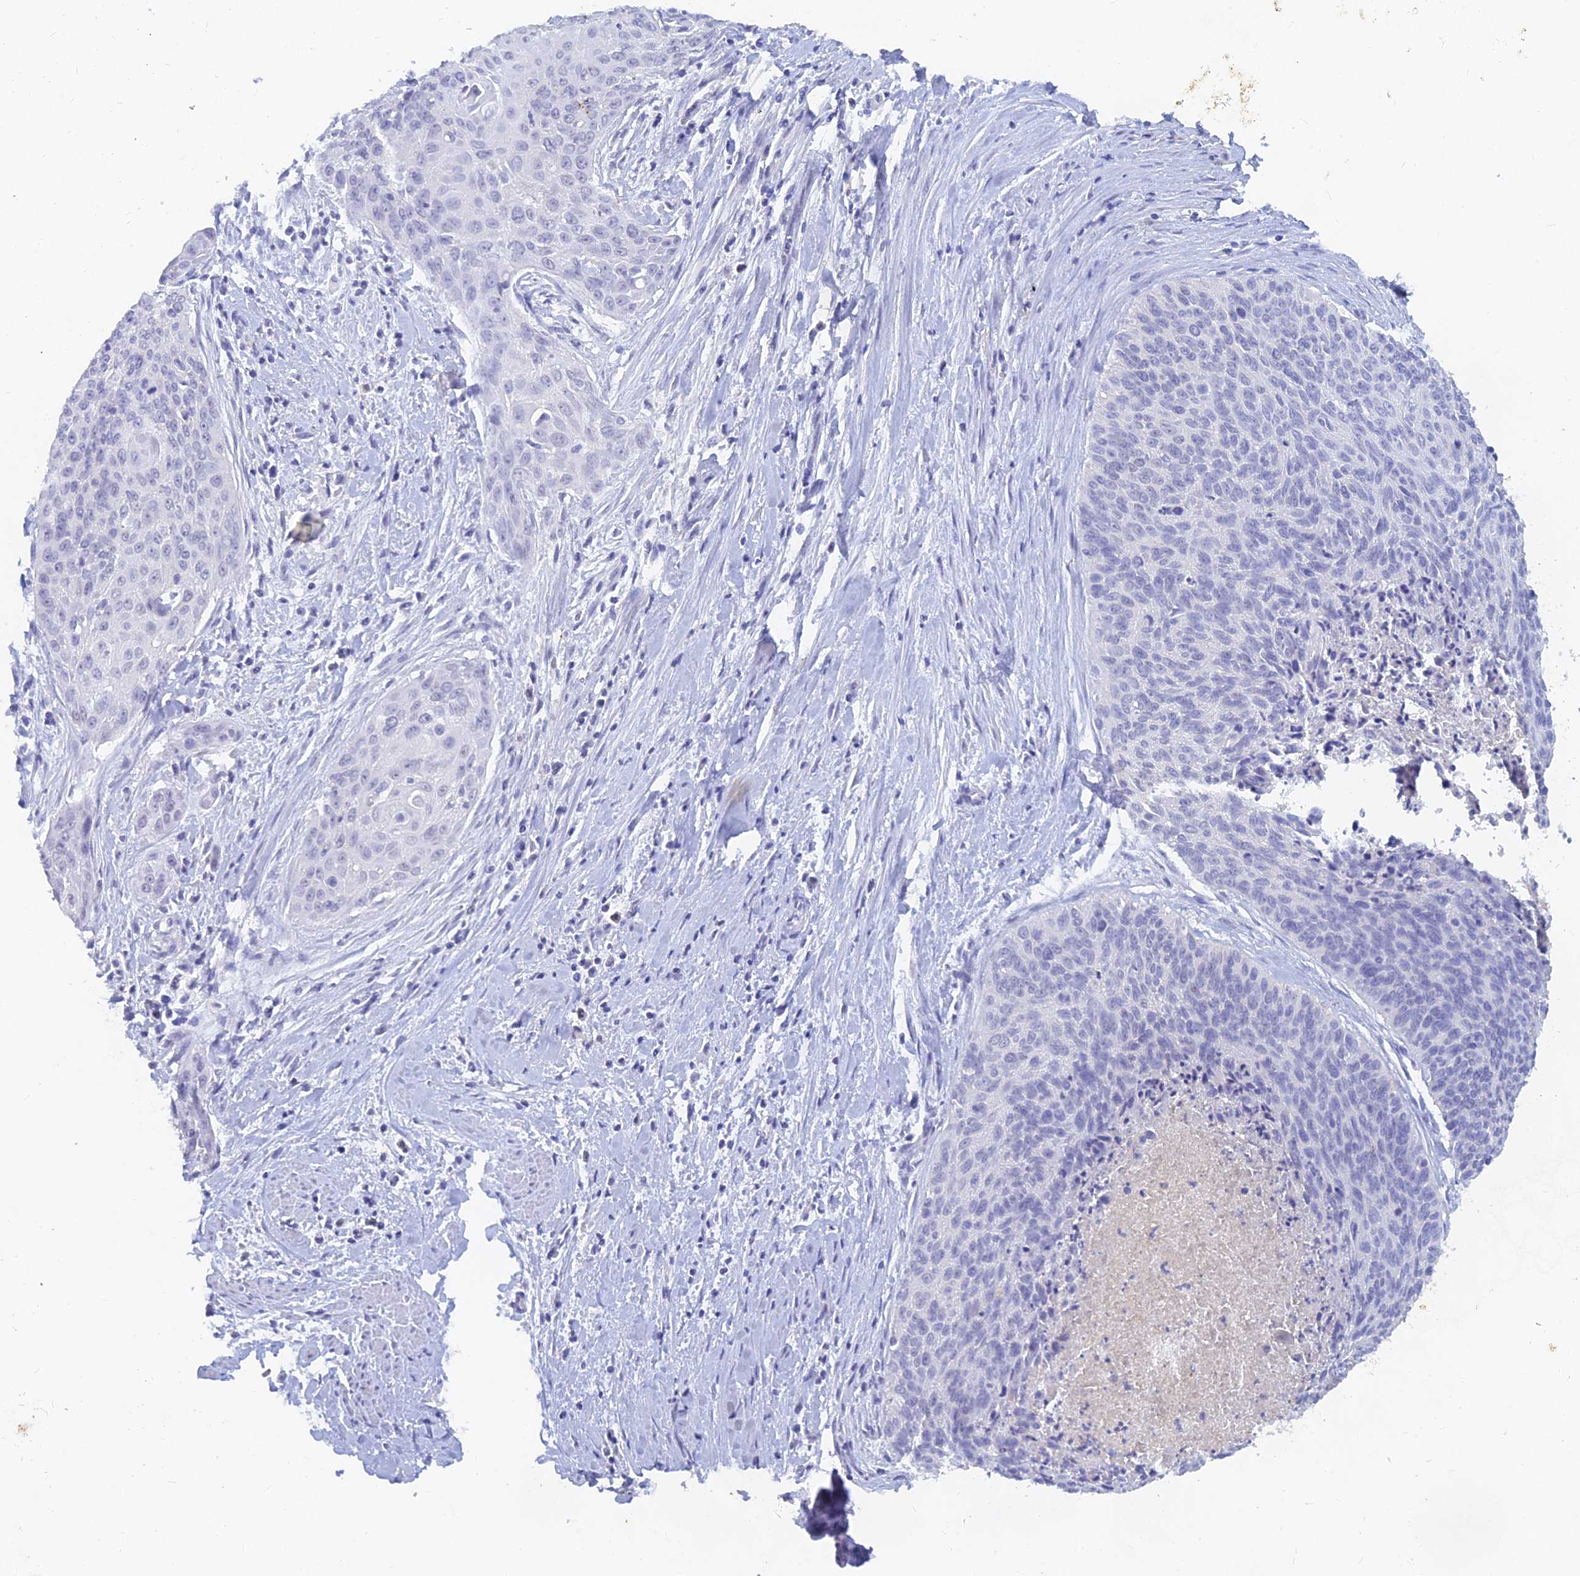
{"staining": {"intensity": "negative", "quantity": "none", "location": "none"}, "tissue": "cervical cancer", "cell_type": "Tumor cells", "image_type": "cancer", "snomed": [{"axis": "morphology", "description": "Squamous cell carcinoma, NOS"}, {"axis": "topography", "description": "Cervix"}], "caption": "Human cervical squamous cell carcinoma stained for a protein using immunohistochemistry (IHC) demonstrates no expression in tumor cells.", "gene": "LRIF1", "patient": {"sex": "female", "age": 55}}